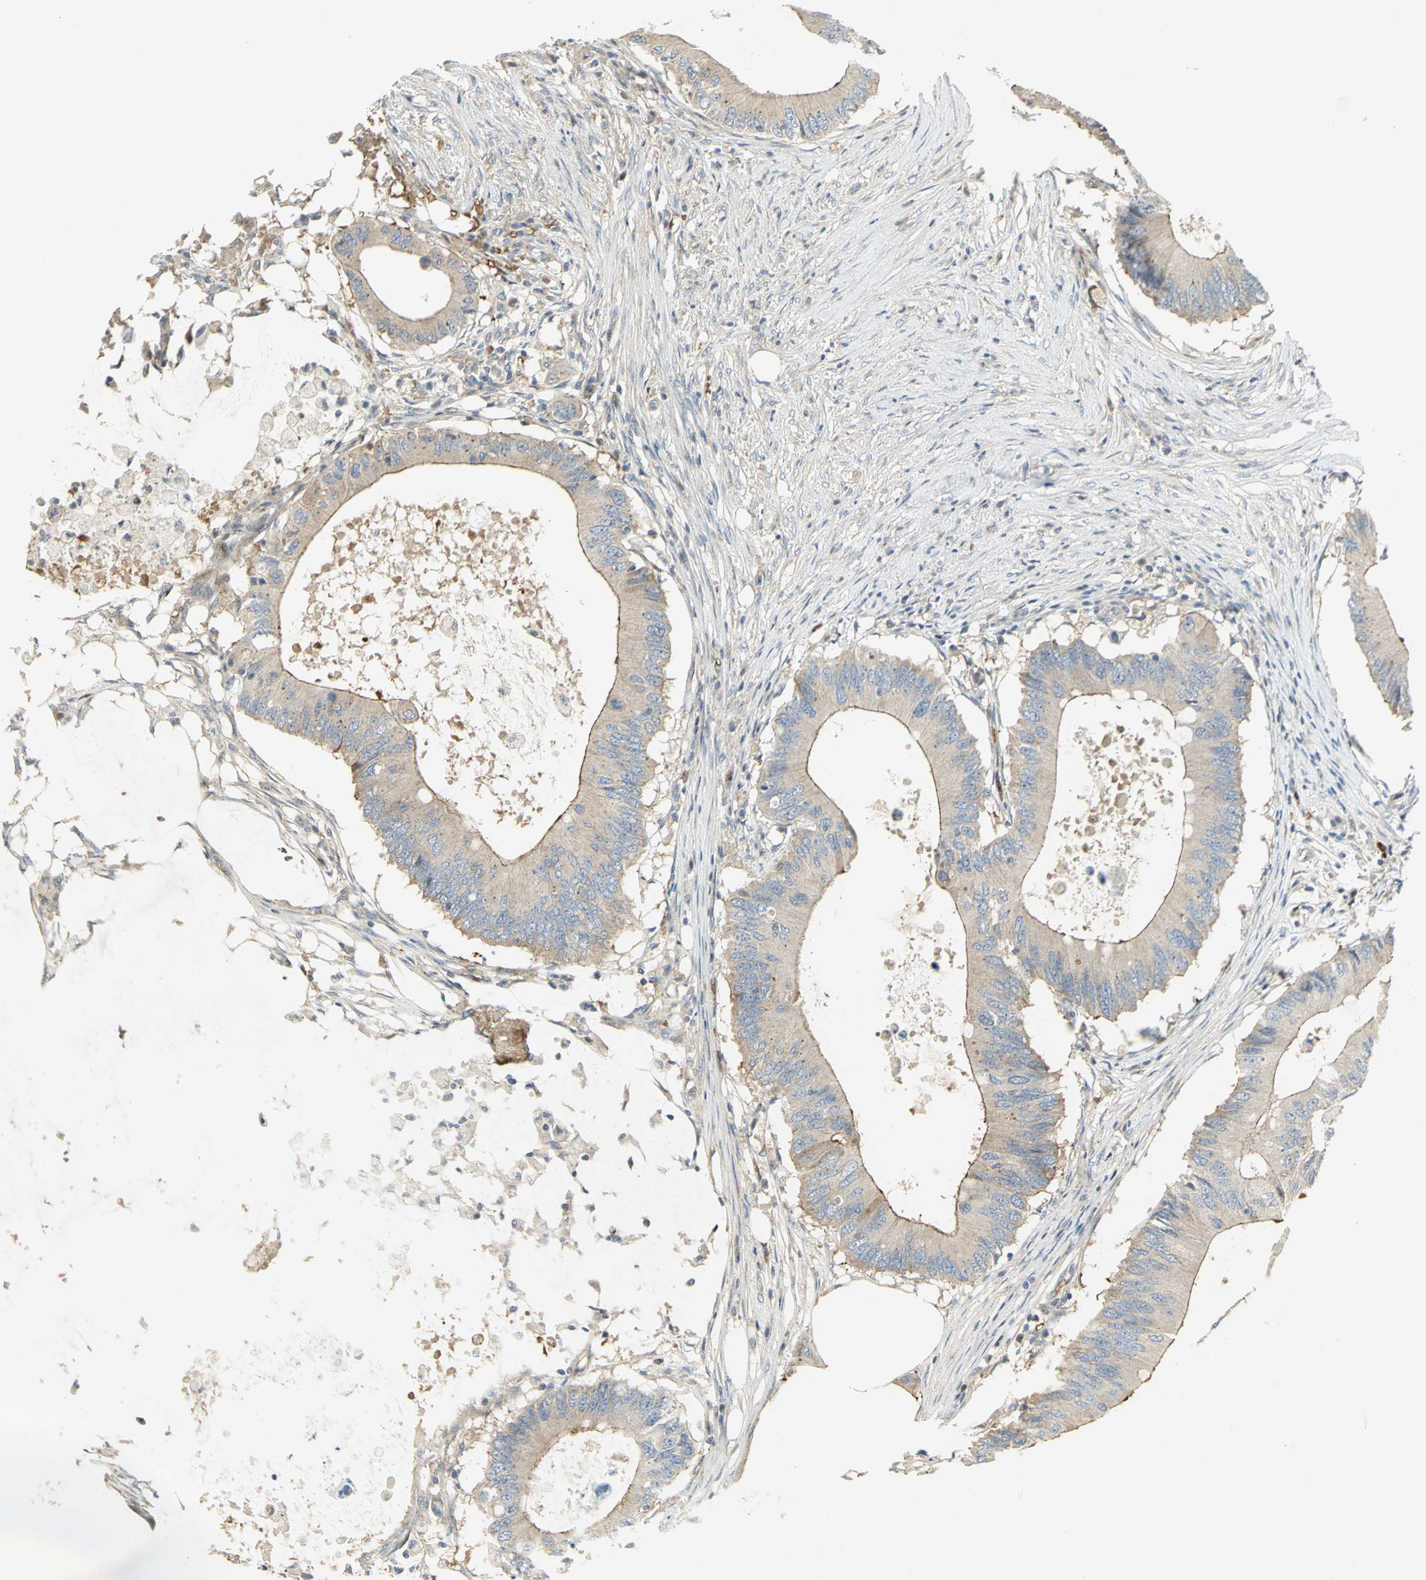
{"staining": {"intensity": "moderate", "quantity": ">75%", "location": "cytoplasmic/membranous"}, "tissue": "colorectal cancer", "cell_type": "Tumor cells", "image_type": "cancer", "snomed": [{"axis": "morphology", "description": "Adenocarcinoma, NOS"}, {"axis": "topography", "description": "Colon"}], "caption": "Colorectal cancer stained with DAB (3,3'-diaminobenzidine) IHC displays medium levels of moderate cytoplasmic/membranous staining in about >75% of tumor cells. (Brightfield microscopy of DAB IHC at high magnification).", "gene": "ANK1", "patient": {"sex": "male", "age": 71}}